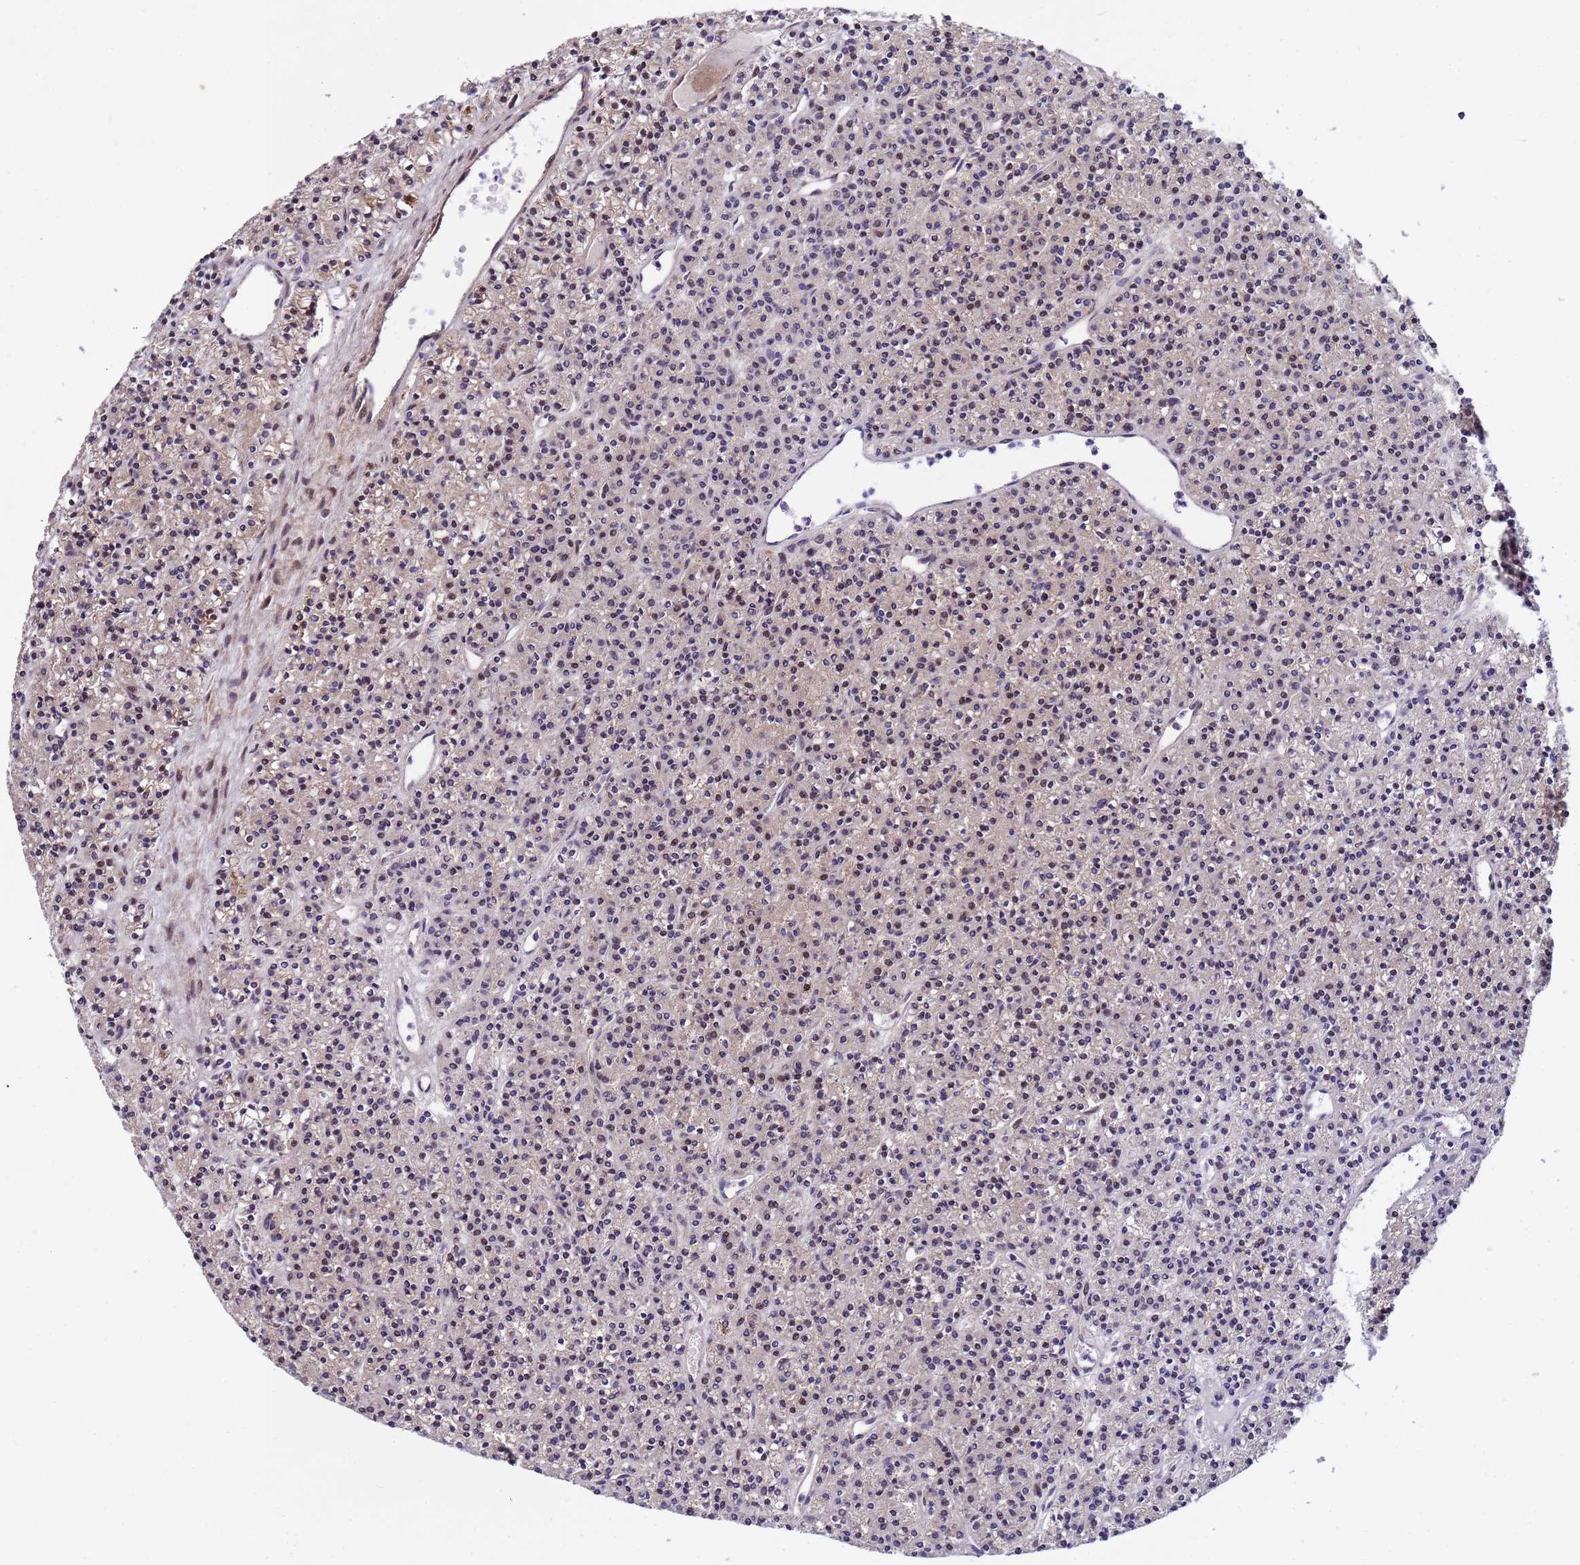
{"staining": {"intensity": "weak", "quantity": "25%-75%", "location": "nuclear"}, "tissue": "parathyroid gland", "cell_type": "Glandular cells", "image_type": "normal", "snomed": [{"axis": "morphology", "description": "Normal tissue, NOS"}, {"axis": "topography", "description": "Parathyroid gland"}], "caption": "This is a histology image of IHC staining of normal parathyroid gland, which shows weak expression in the nuclear of glandular cells.", "gene": "TRIP6", "patient": {"sex": "female", "age": 45}}